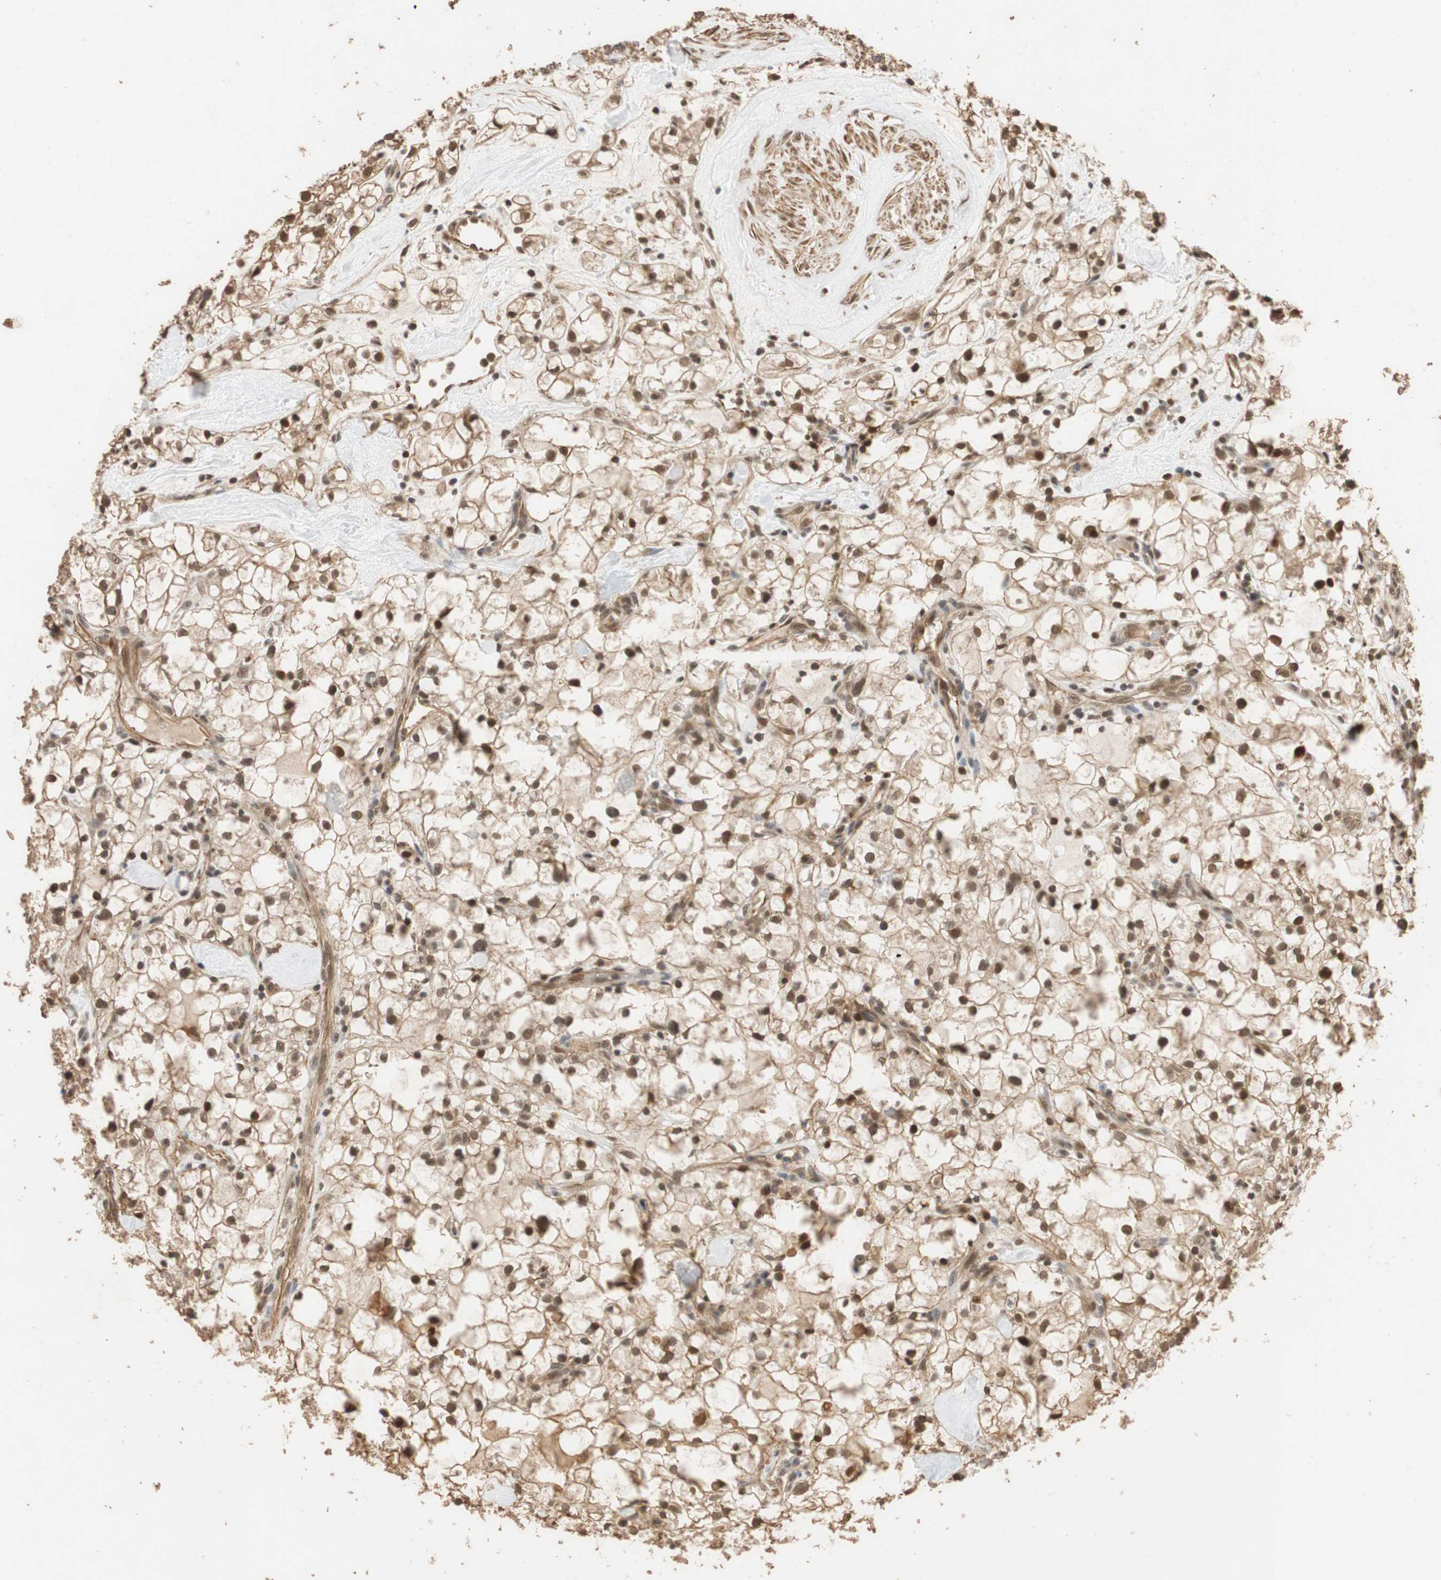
{"staining": {"intensity": "strong", "quantity": ">75%", "location": "cytoplasmic/membranous,nuclear"}, "tissue": "renal cancer", "cell_type": "Tumor cells", "image_type": "cancer", "snomed": [{"axis": "morphology", "description": "Adenocarcinoma, NOS"}, {"axis": "topography", "description": "Kidney"}], "caption": "Human renal cancer (adenocarcinoma) stained with a protein marker exhibits strong staining in tumor cells.", "gene": "CDC5L", "patient": {"sex": "female", "age": 60}}